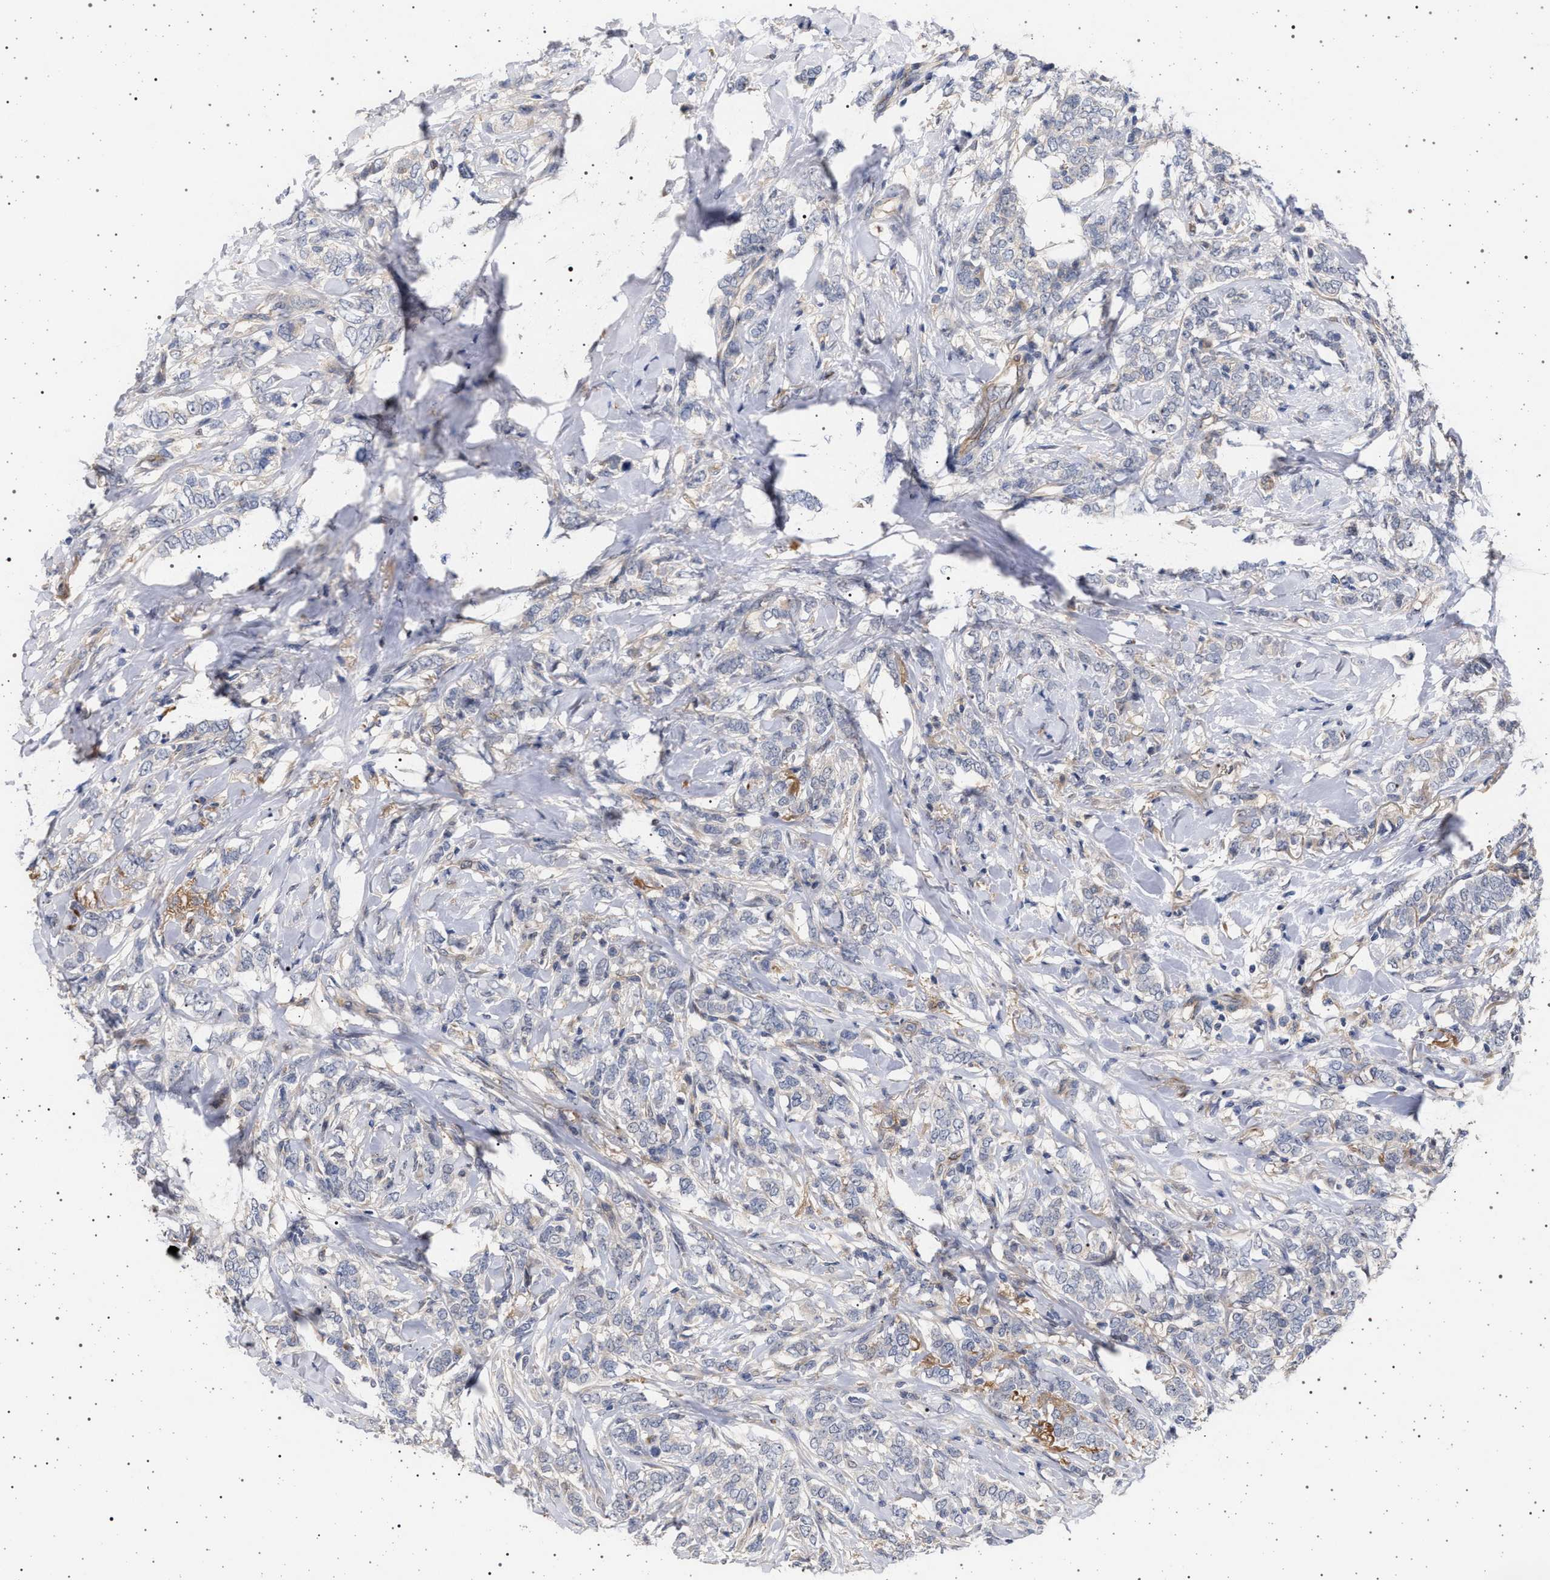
{"staining": {"intensity": "negative", "quantity": "none", "location": "none"}, "tissue": "breast cancer", "cell_type": "Tumor cells", "image_type": "cancer", "snomed": [{"axis": "morphology", "description": "Lobular carcinoma"}, {"axis": "topography", "description": "Skin"}, {"axis": "topography", "description": "Breast"}], "caption": "DAB (3,3'-diaminobenzidine) immunohistochemical staining of breast cancer (lobular carcinoma) shows no significant expression in tumor cells.", "gene": "RBM48", "patient": {"sex": "female", "age": 46}}